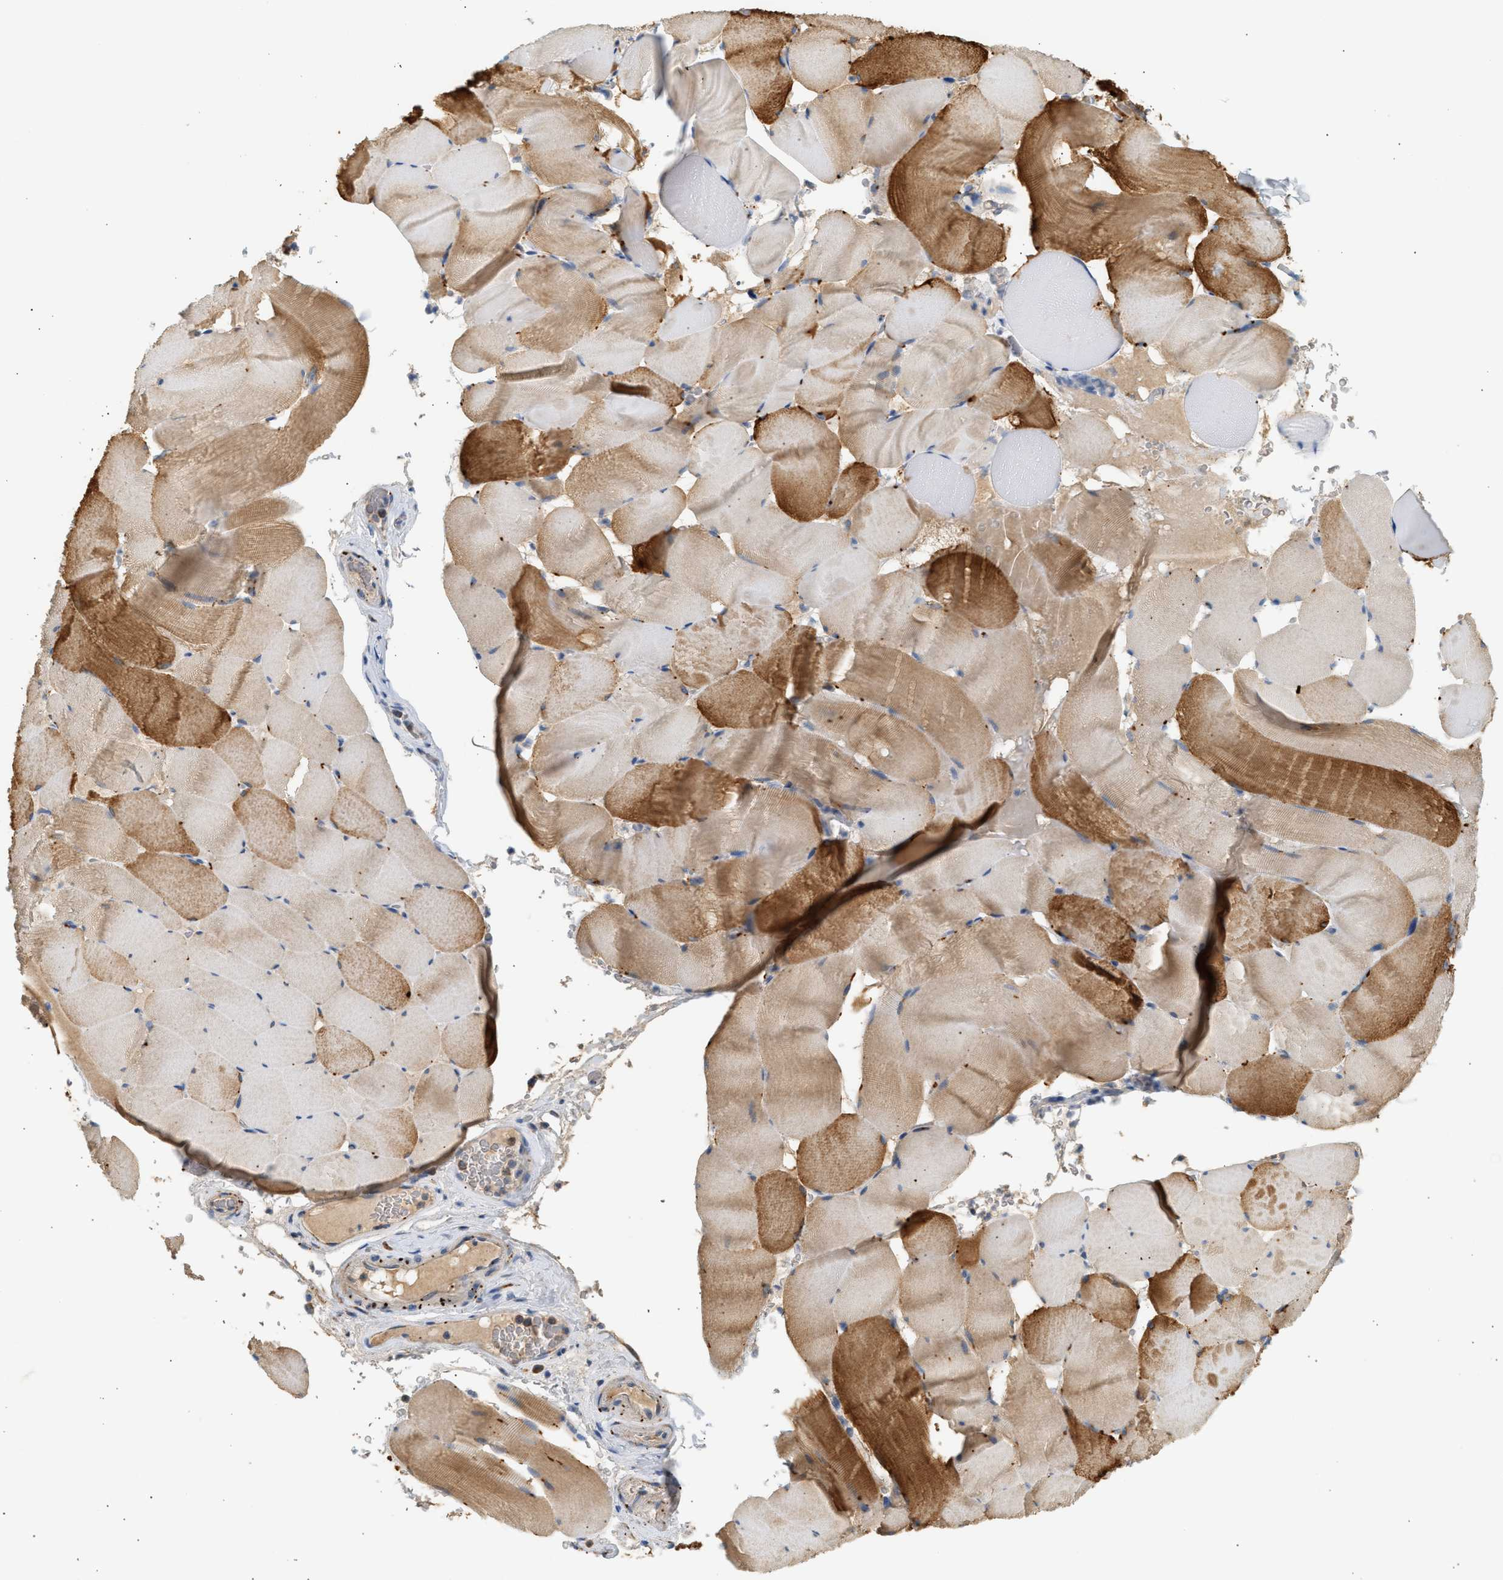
{"staining": {"intensity": "moderate", "quantity": ">75%", "location": "cytoplasmic/membranous"}, "tissue": "skeletal muscle", "cell_type": "Myocytes", "image_type": "normal", "snomed": [{"axis": "morphology", "description": "Normal tissue, NOS"}, {"axis": "topography", "description": "Skeletal muscle"}], "caption": "Human skeletal muscle stained for a protein (brown) displays moderate cytoplasmic/membranous positive positivity in approximately >75% of myocytes.", "gene": "ENTHD1", "patient": {"sex": "male", "age": 62}}